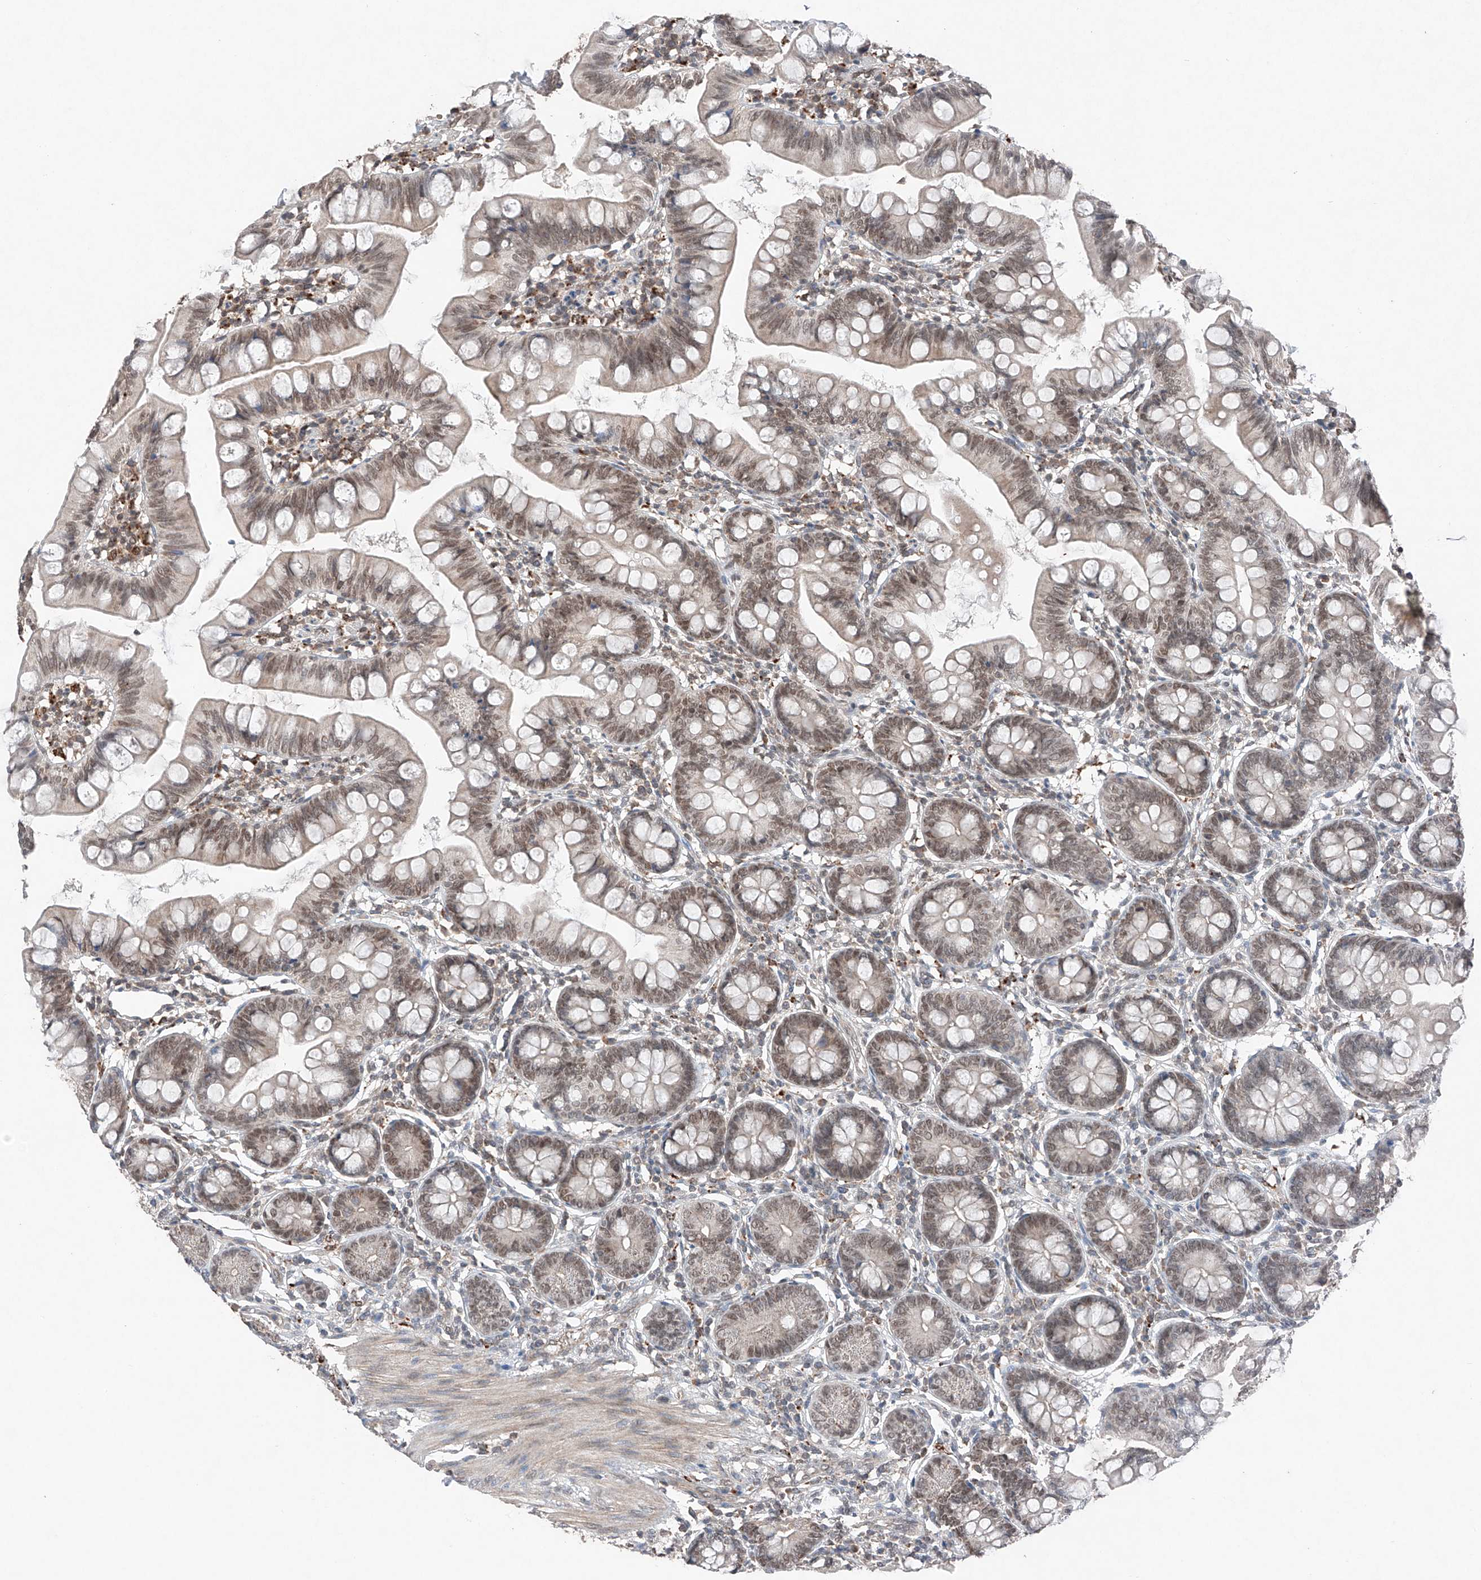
{"staining": {"intensity": "weak", "quantity": ">75%", "location": "nuclear"}, "tissue": "small intestine", "cell_type": "Glandular cells", "image_type": "normal", "snomed": [{"axis": "morphology", "description": "Normal tissue, NOS"}, {"axis": "topography", "description": "Small intestine"}], "caption": "This image exhibits immunohistochemistry staining of unremarkable small intestine, with low weak nuclear positivity in approximately >75% of glandular cells.", "gene": "TBX4", "patient": {"sex": "male", "age": 7}}